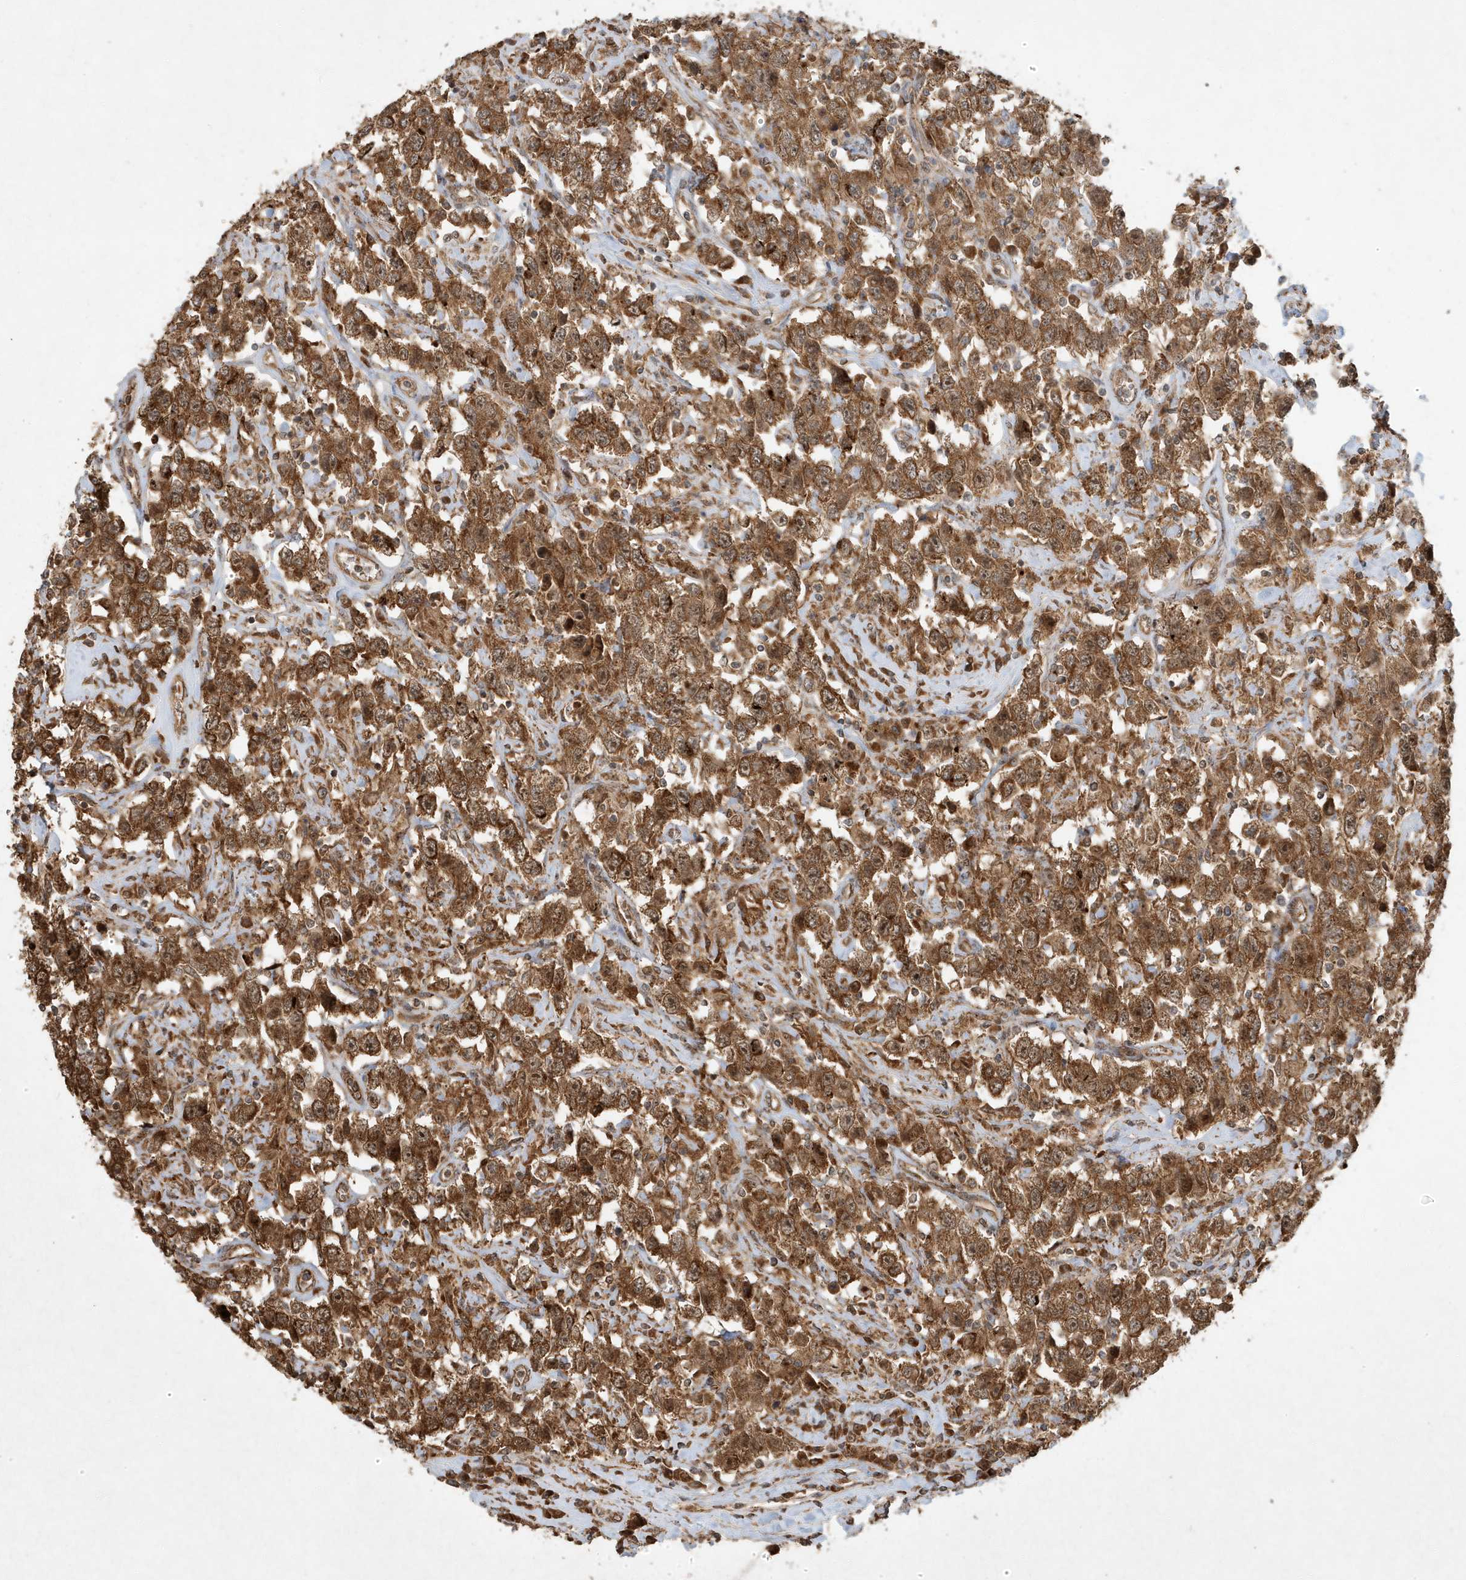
{"staining": {"intensity": "strong", "quantity": ">75%", "location": "cytoplasmic/membranous,nuclear"}, "tissue": "testis cancer", "cell_type": "Tumor cells", "image_type": "cancer", "snomed": [{"axis": "morphology", "description": "Seminoma, NOS"}, {"axis": "topography", "description": "Testis"}], "caption": "Strong cytoplasmic/membranous and nuclear positivity is identified in approximately >75% of tumor cells in testis cancer.", "gene": "ABCB9", "patient": {"sex": "male", "age": 41}}